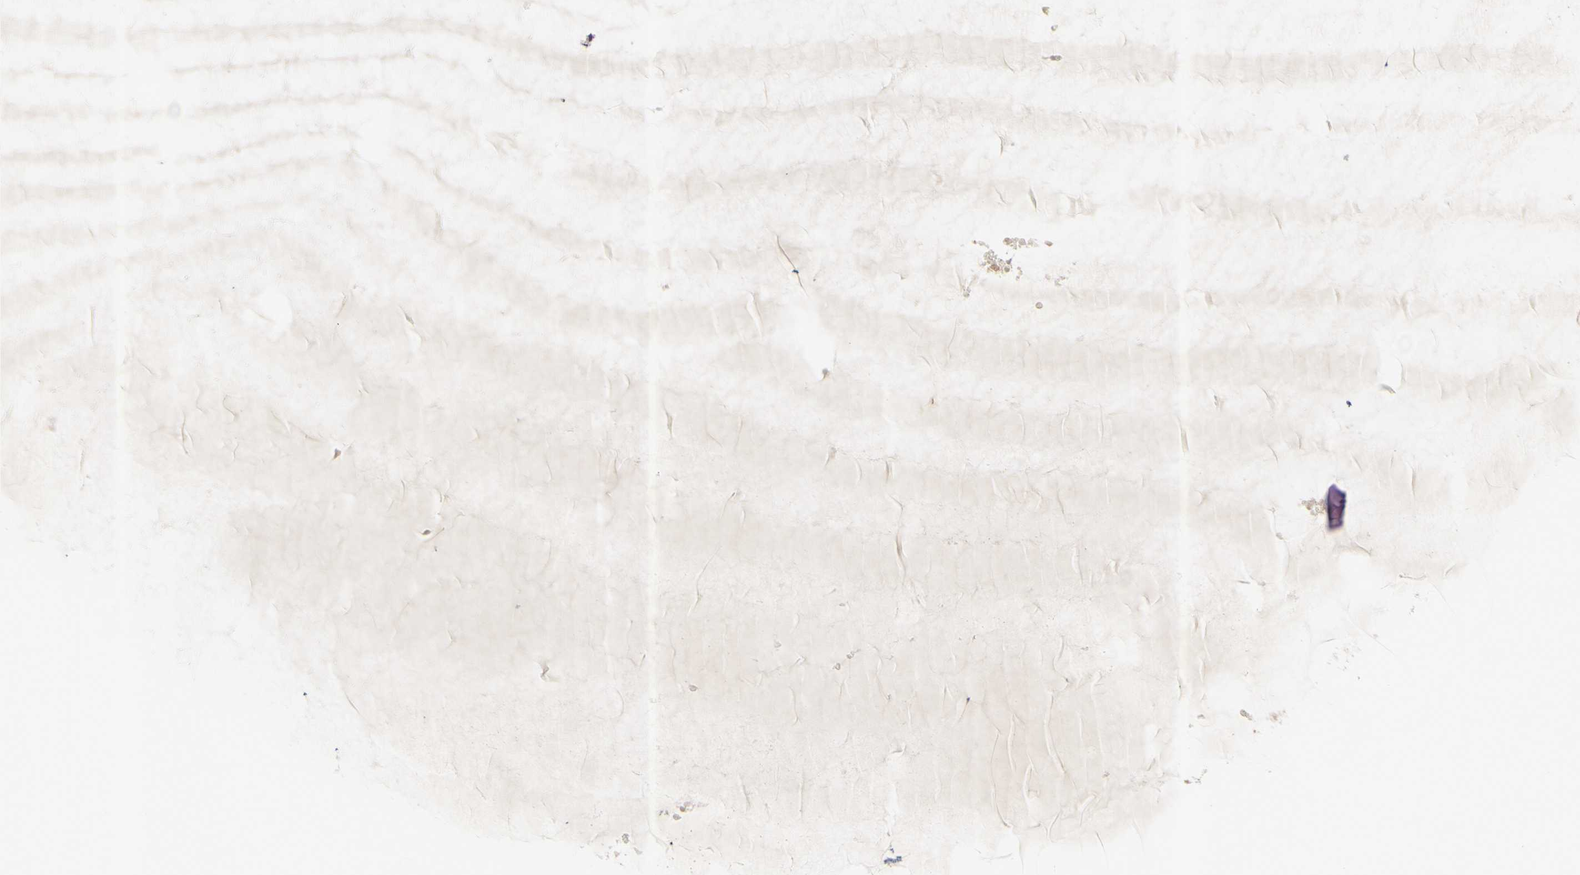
{"staining": {"intensity": "moderate", "quantity": "25%-75%", "location": "cytoplasmic/membranous"}, "tissue": "cervix", "cell_type": "Glandular cells", "image_type": "normal", "snomed": [{"axis": "morphology", "description": "Normal tissue, NOS"}, {"axis": "topography", "description": "Cervix"}], "caption": "Immunohistochemical staining of benign cervix displays medium levels of moderate cytoplasmic/membranous positivity in about 25%-75% of glandular cells.", "gene": "IKBKG", "patient": {"sex": "female", "age": 39}}